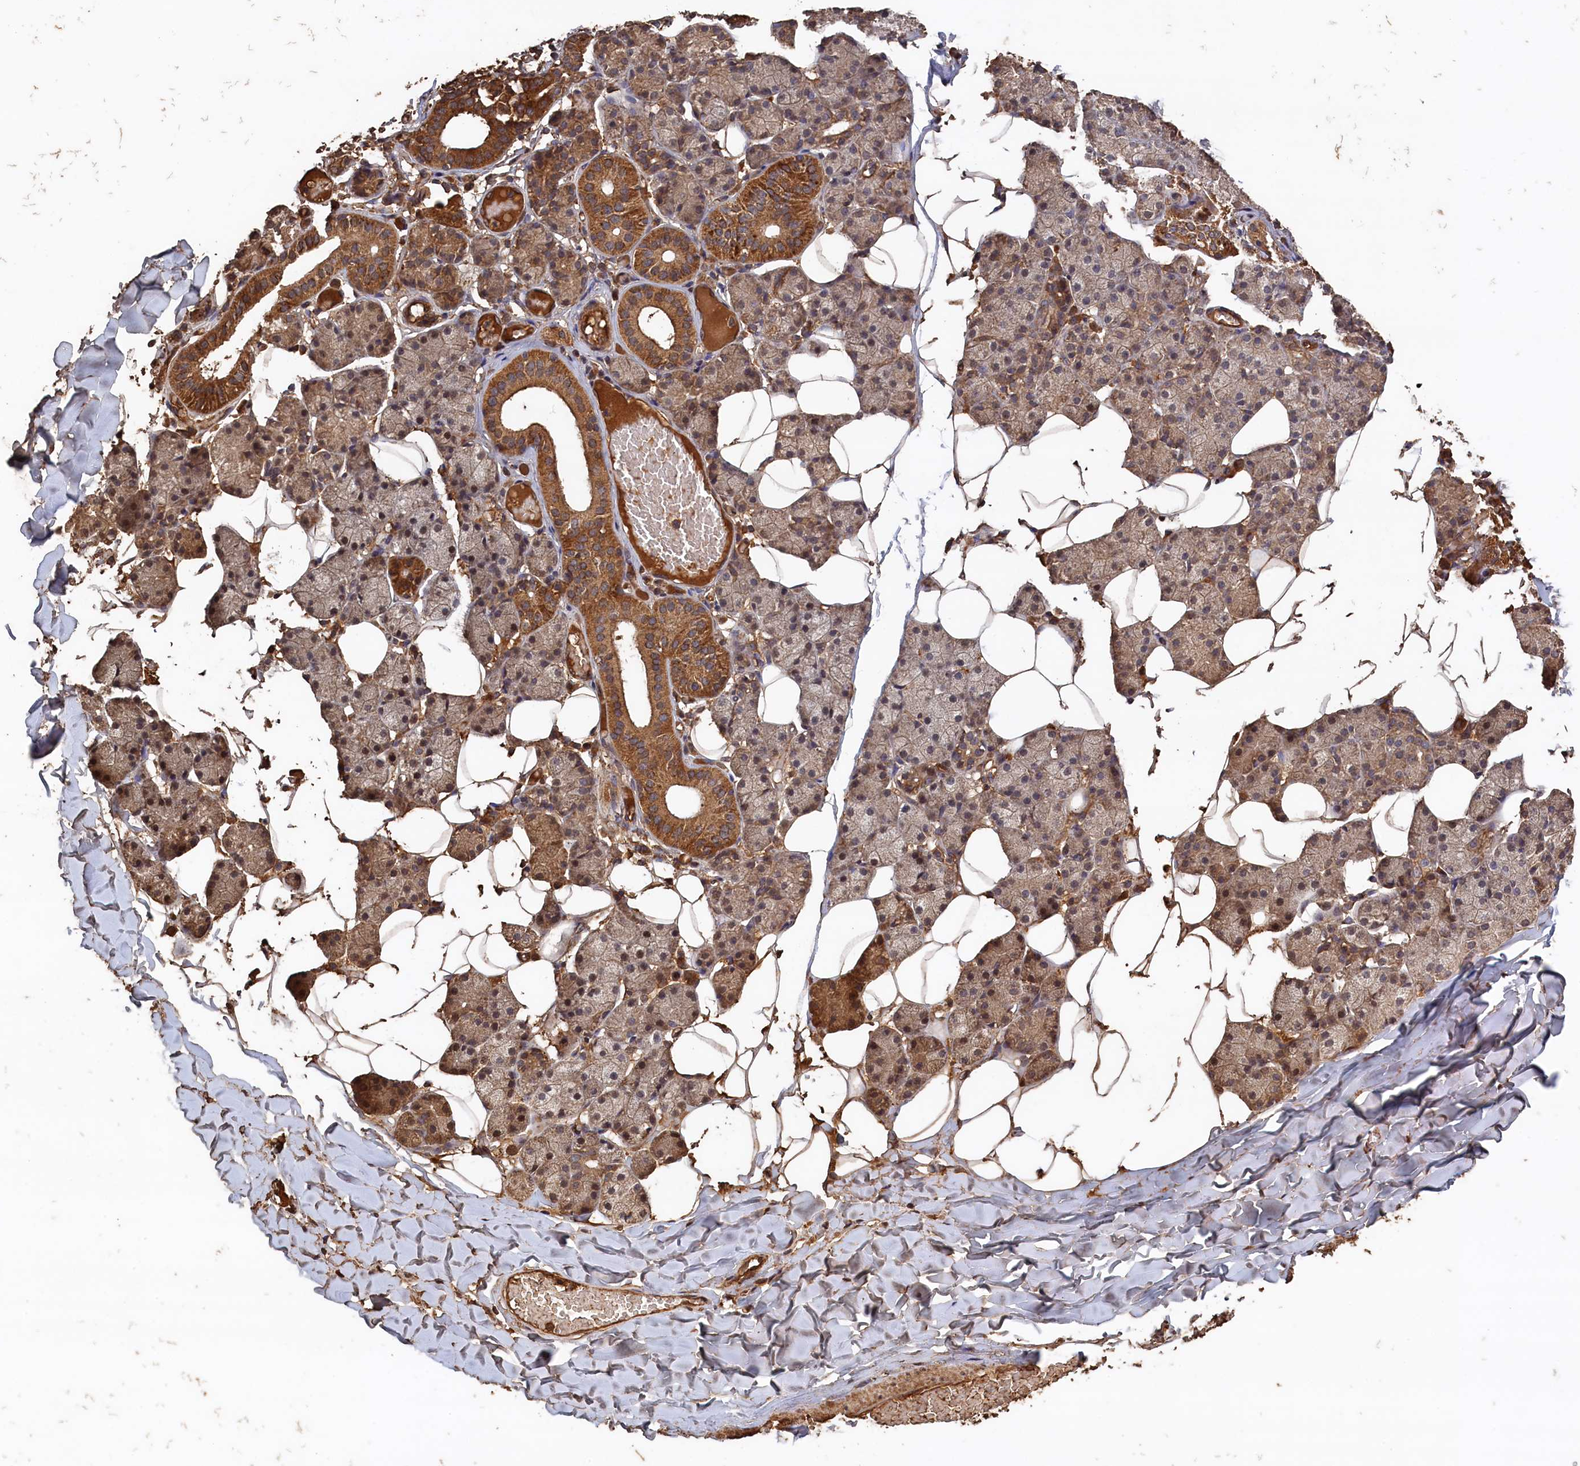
{"staining": {"intensity": "moderate", "quantity": "25%-75%", "location": "cytoplasmic/membranous"}, "tissue": "salivary gland", "cell_type": "Glandular cells", "image_type": "normal", "snomed": [{"axis": "morphology", "description": "Normal tissue, NOS"}, {"axis": "topography", "description": "Salivary gland"}], "caption": "Glandular cells show medium levels of moderate cytoplasmic/membranous expression in about 25%-75% of cells in unremarkable salivary gland.", "gene": "SNX33", "patient": {"sex": "female", "age": 33}}